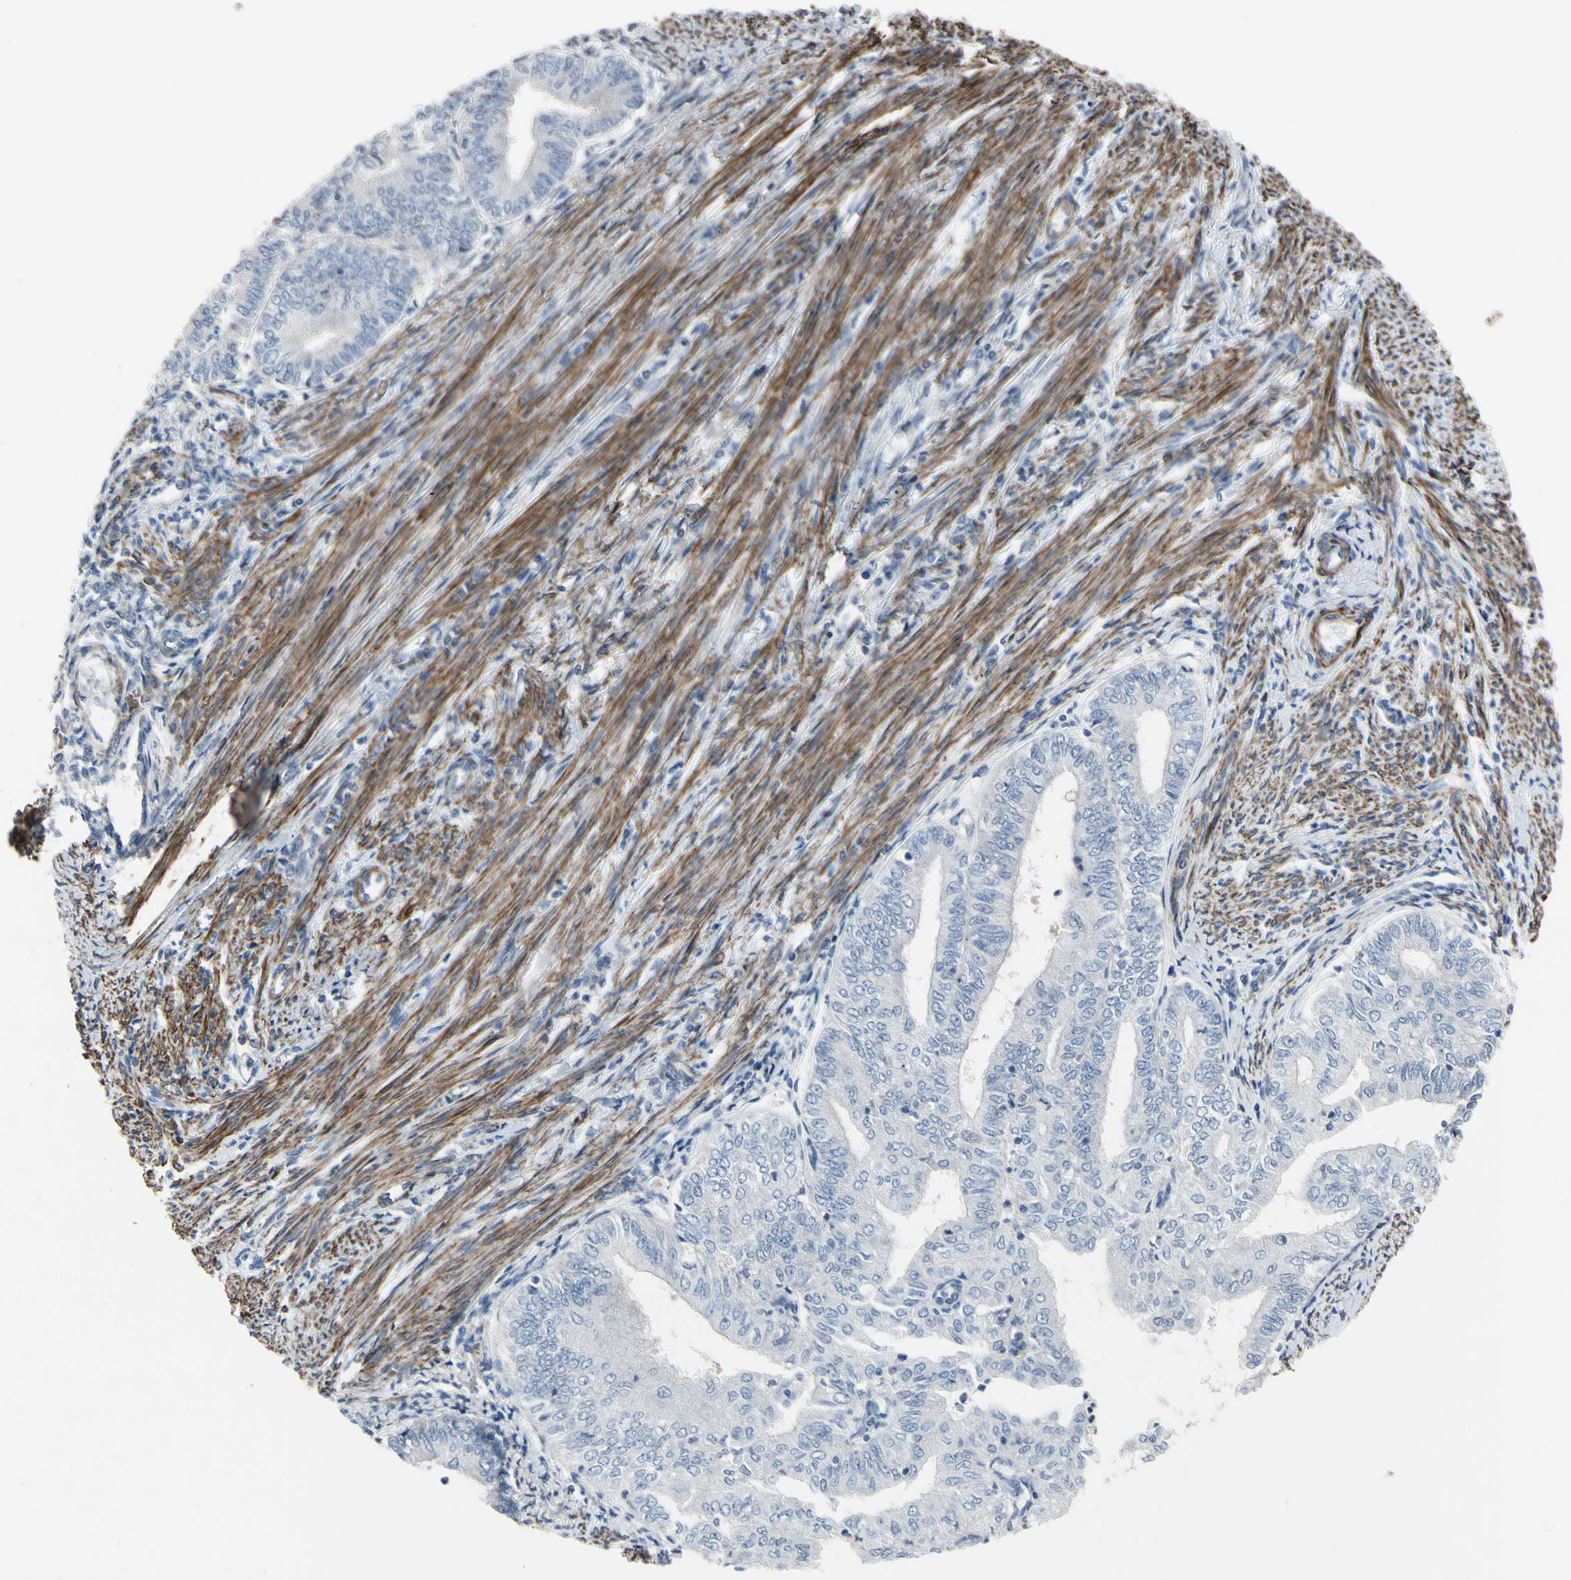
{"staining": {"intensity": "negative", "quantity": "none", "location": "none"}, "tissue": "endometrial cancer", "cell_type": "Tumor cells", "image_type": "cancer", "snomed": [{"axis": "morphology", "description": "Adenocarcinoma, NOS"}, {"axis": "topography", "description": "Endometrium"}], "caption": "An immunohistochemistry histopathology image of endometrial cancer (adenocarcinoma) is shown. There is no staining in tumor cells of endometrial cancer (adenocarcinoma).", "gene": "TPM1", "patient": {"sex": "female", "age": 66}}